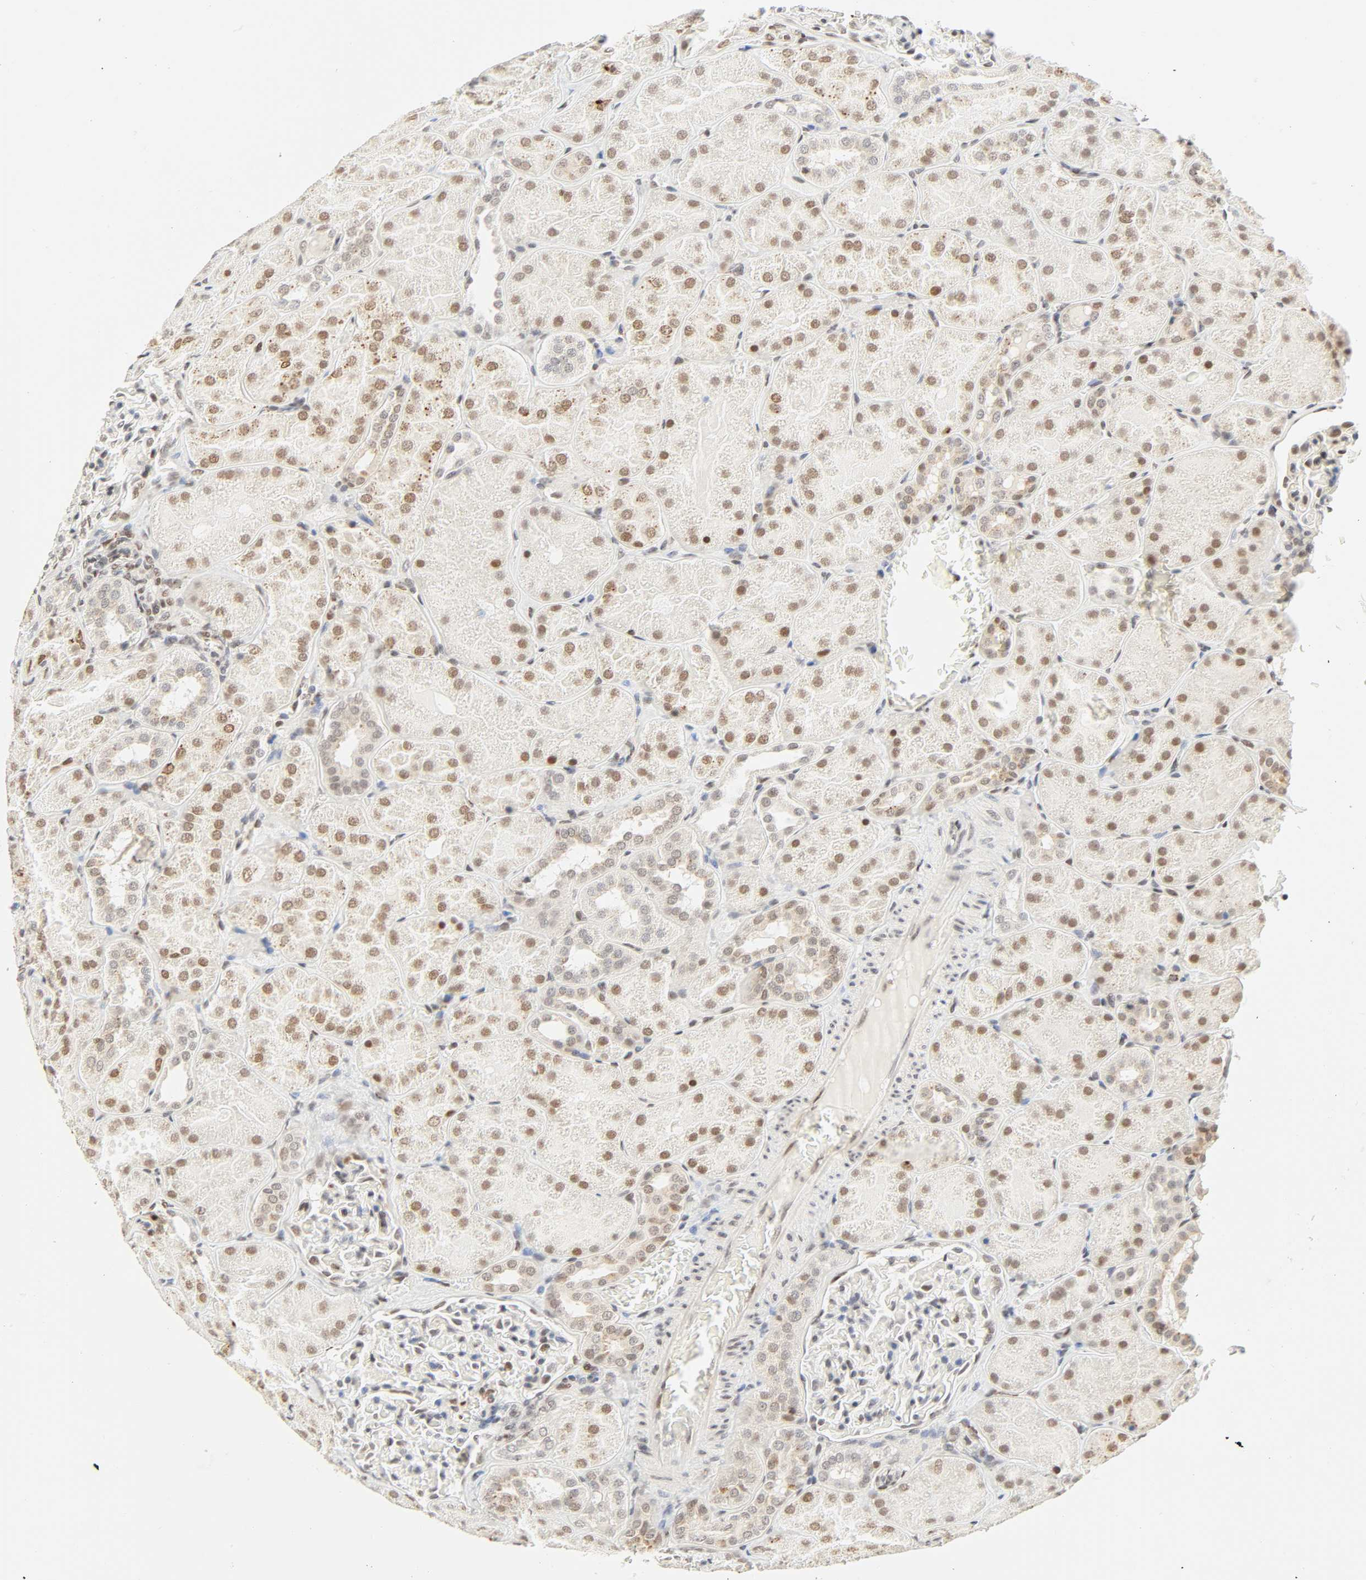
{"staining": {"intensity": "moderate", "quantity": "25%-75%", "location": "nuclear"}, "tissue": "kidney", "cell_type": "Cells in glomeruli", "image_type": "normal", "snomed": [{"axis": "morphology", "description": "Normal tissue, NOS"}, {"axis": "topography", "description": "Kidney"}], "caption": "The histopathology image demonstrates immunohistochemical staining of benign kidney. There is moderate nuclear positivity is present in approximately 25%-75% of cells in glomeruli.", "gene": "DAZAP1", "patient": {"sex": "male", "age": 28}}